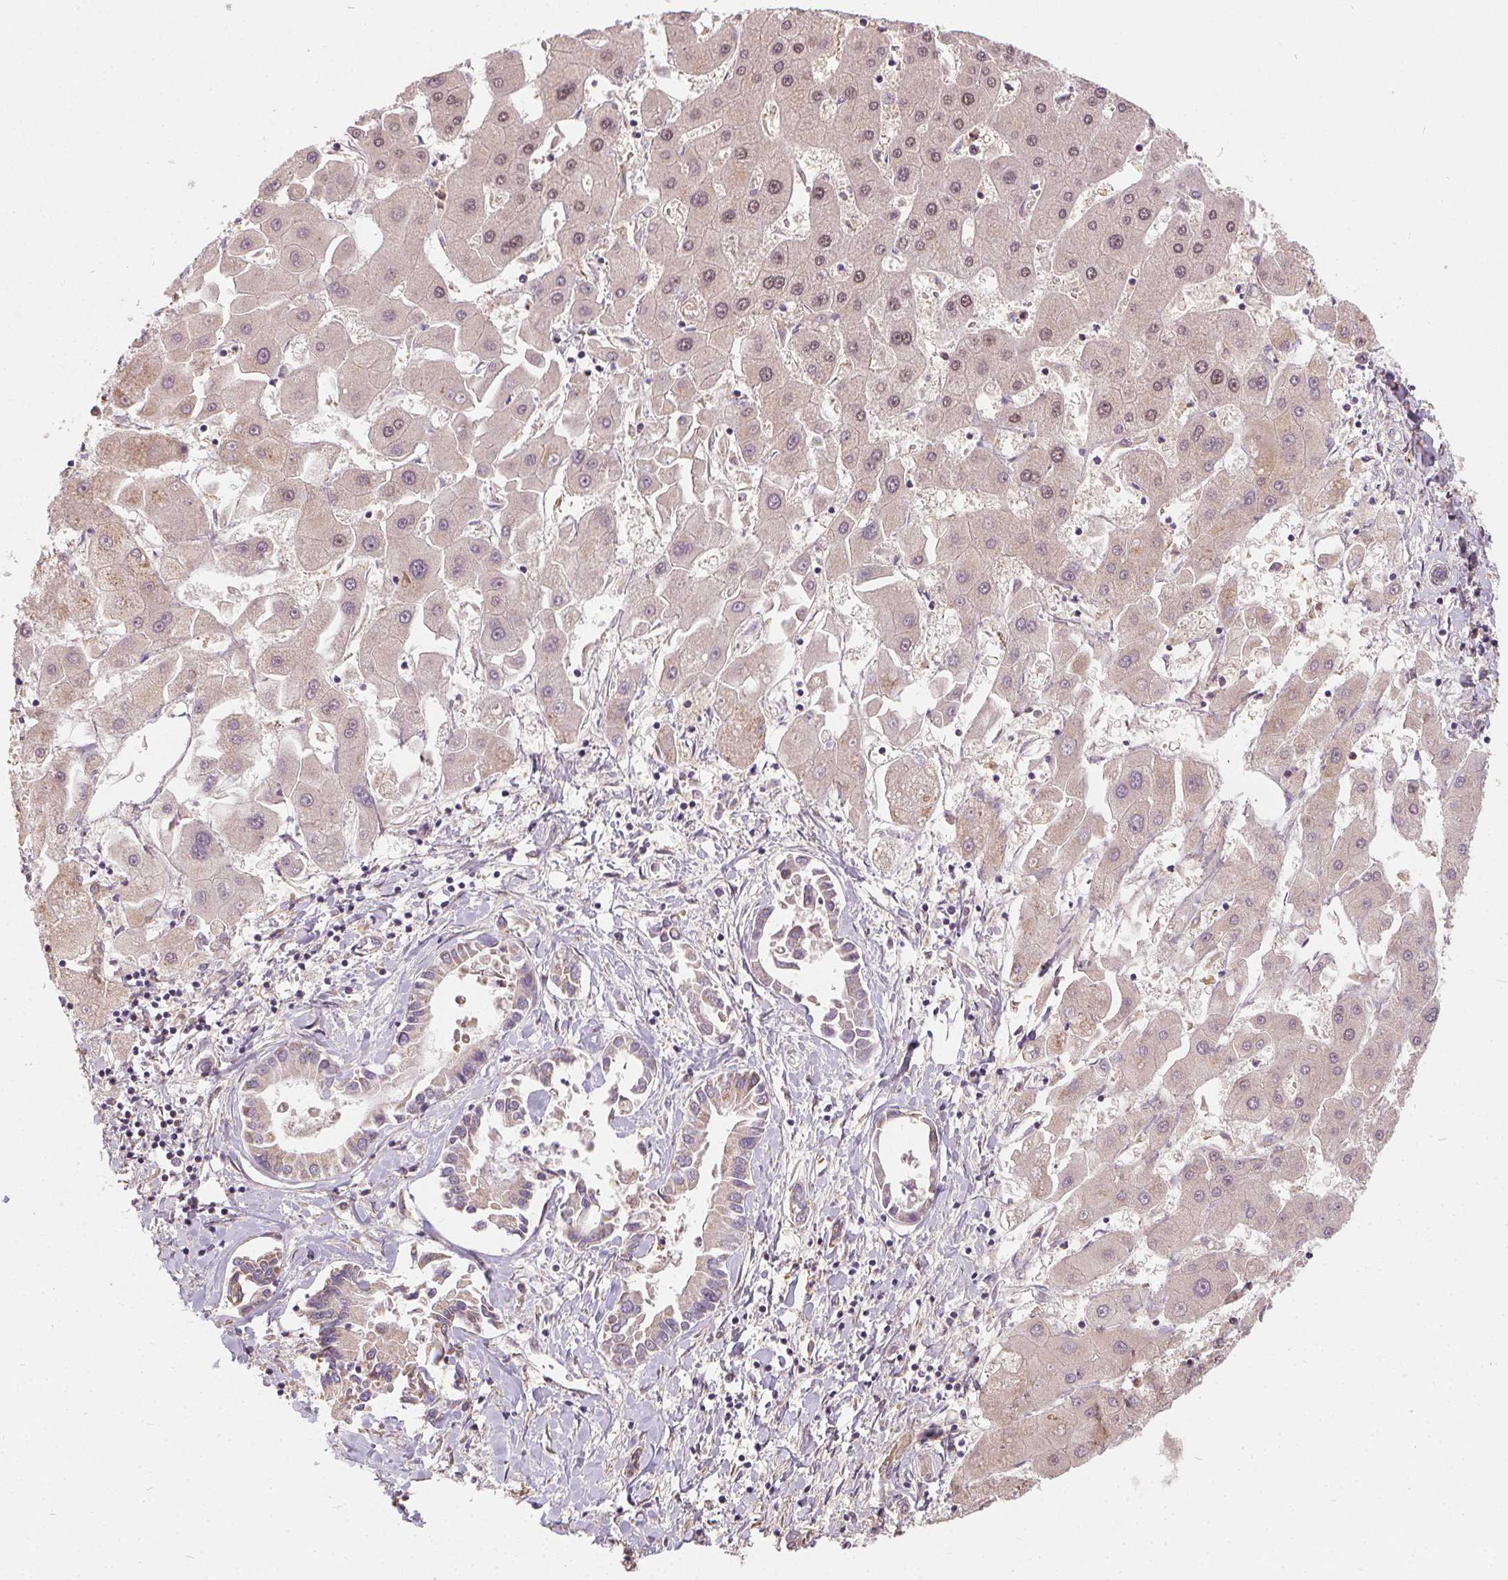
{"staining": {"intensity": "weak", "quantity": "<25%", "location": "cytoplasmic/membranous"}, "tissue": "liver cancer", "cell_type": "Tumor cells", "image_type": "cancer", "snomed": [{"axis": "morphology", "description": "Cholangiocarcinoma"}, {"axis": "topography", "description": "Liver"}], "caption": "Immunohistochemistry (IHC) histopathology image of neoplastic tissue: liver cholangiocarcinoma stained with DAB (3,3'-diaminobenzidine) demonstrates no significant protein positivity in tumor cells. (Stains: DAB IHC with hematoxylin counter stain, Microscopy: brightfield microscopy at high magnification).", "gene": "REV3L", "patient": {"sex": "male", "age": 66}}